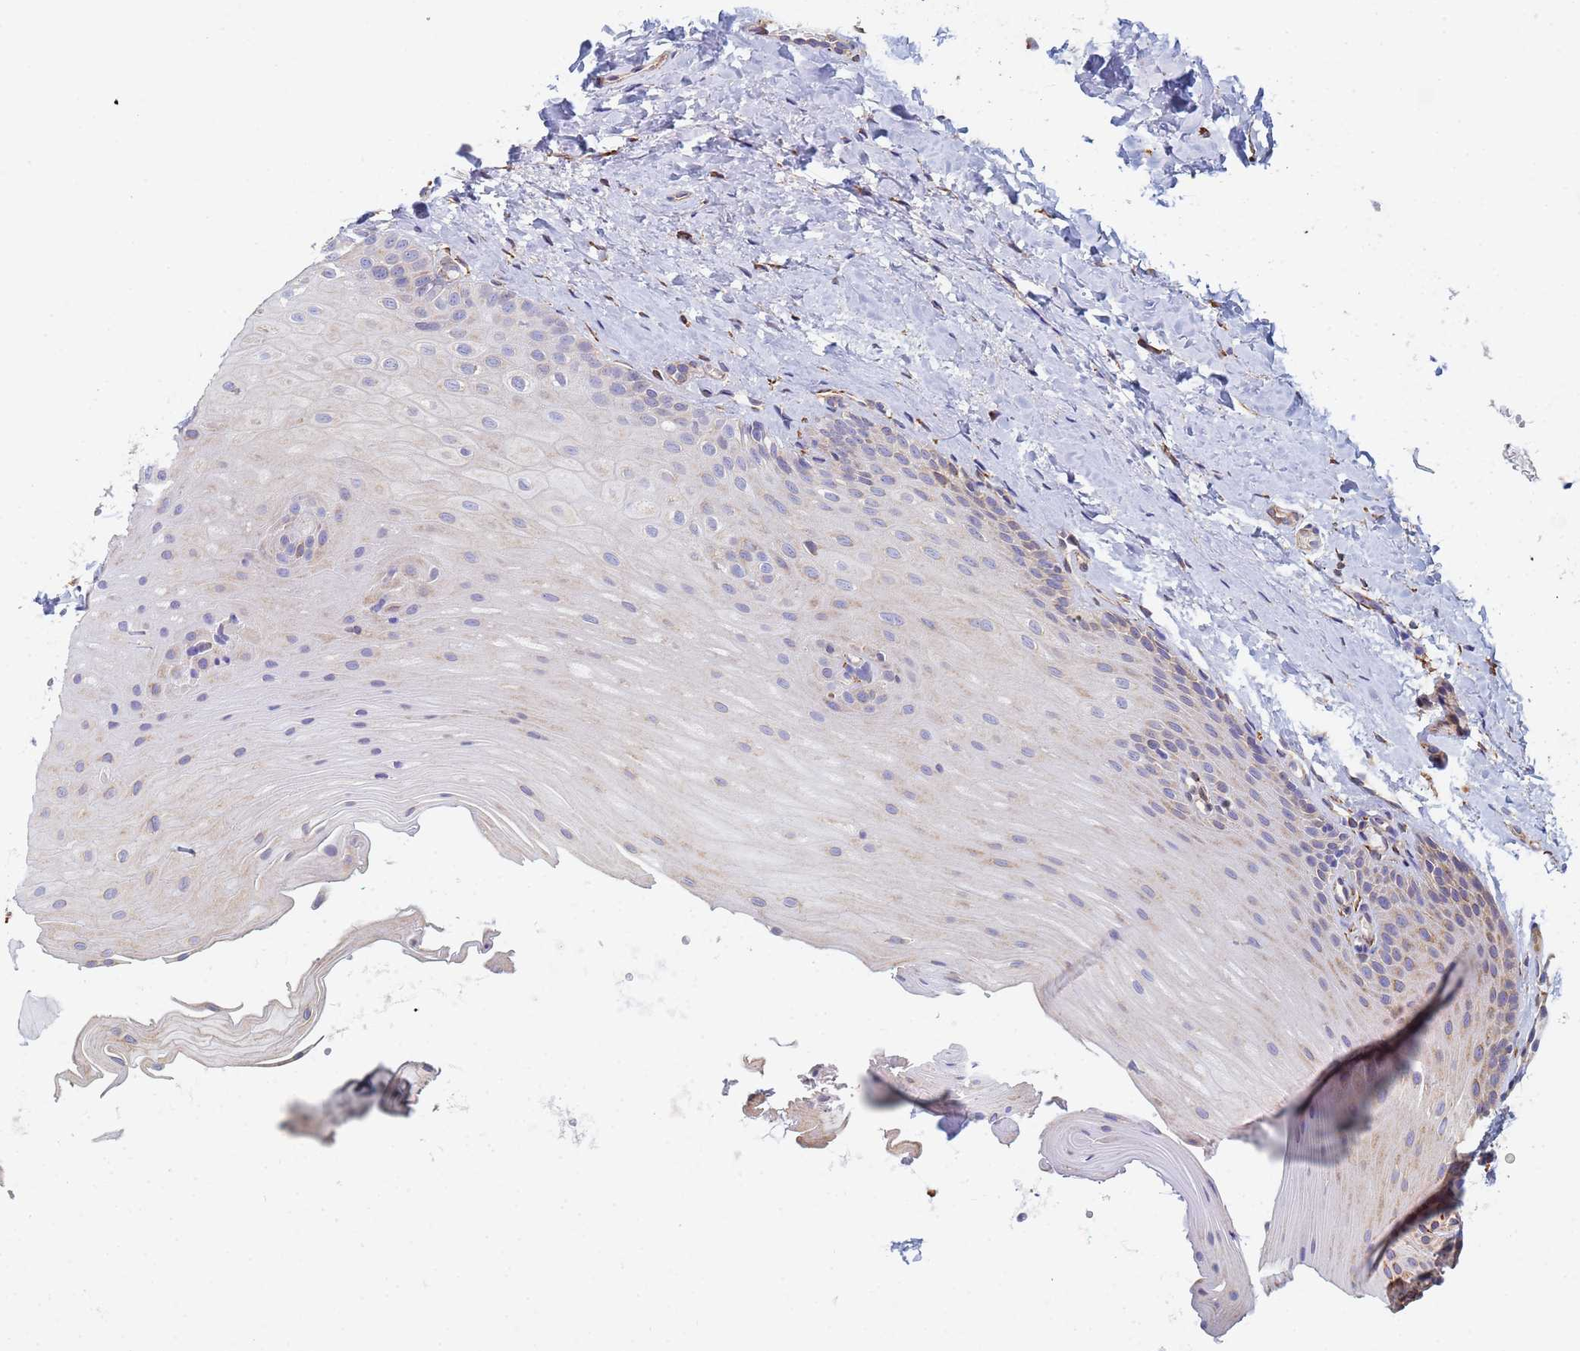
{"staining": {"intensity": "moderate", "quantity": "<25%", "location": "cytoplasmic/membranous"}, "tissue": "oral mucosa", "cell_type": "Squamous epithelial cells", "image_type": "normal", "snomed": [{"axis": "morphology", "description": "Normal tissue, NOS"}, {"axis": "topography", "description": "Oral tissue"}], "caption": "Benign oral mucosa displays moderate cytoplasmic/membranous positivity in about <25% of squamous epithelial cells (Brightfield microscopy of DAB IHC at high magnification)..", "gene": "GDAP2", "patient": {"sex": "female", "age": 67}}